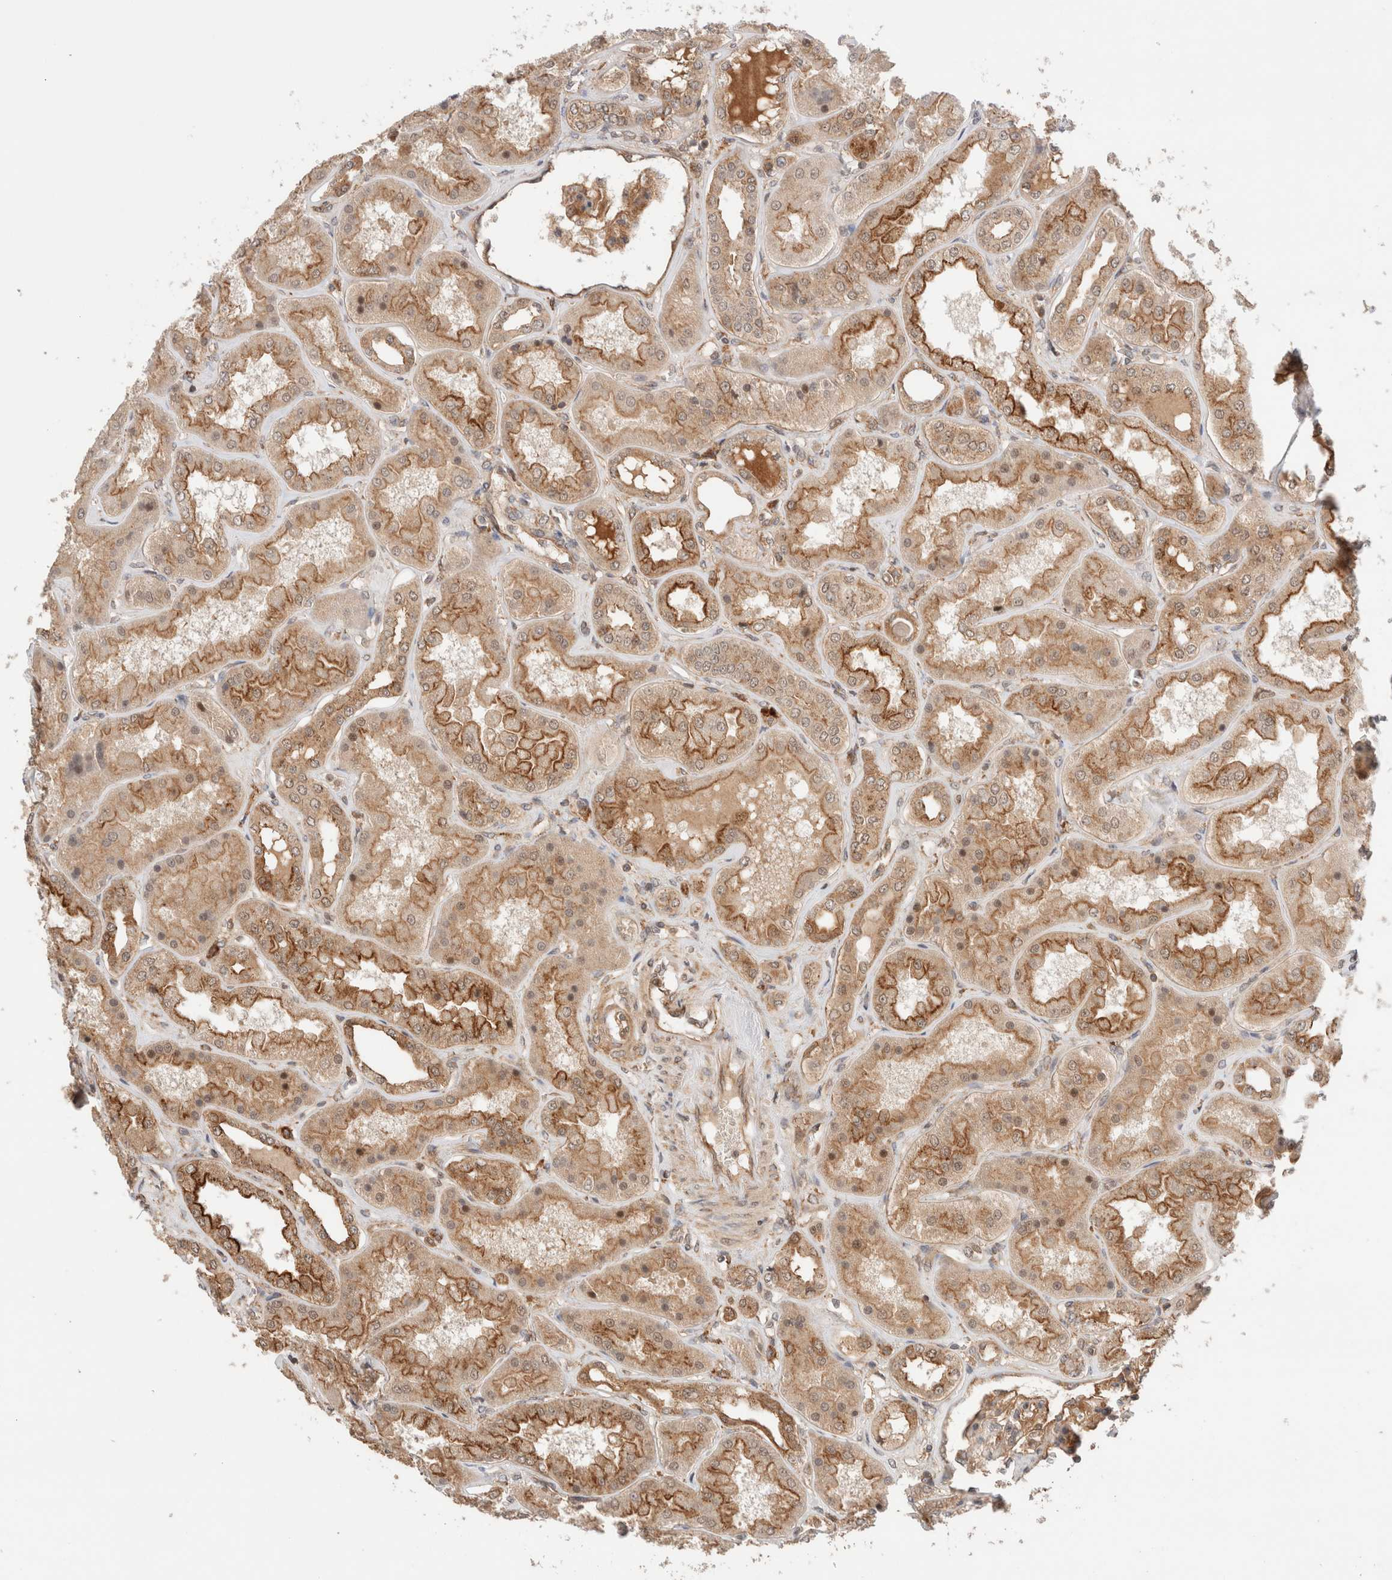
{"staining": {"intensity": "moderate", "quantity": ">75%", "location": "cytoplasmic/membranous"}, "tissue": "kidney", "cell_type": "Cells in glomeruli", "image_type": "normal", "snomed": [{"axis": "morphology", "description": "Normal tissue, NOS"}, {"axis": "topography", "description": "Kidney"}], "caption": "This micrograph displays normal kidney stained with immunohistochemistry (IHC) to label a protein in brown. The cytoplasmic/membranous of cells in glomeruli show moderate positivity for the protein. Nuclei are counter-stained blue.", "gene": "SIKE1", "patient": {"sex": "female", "age": 56}}